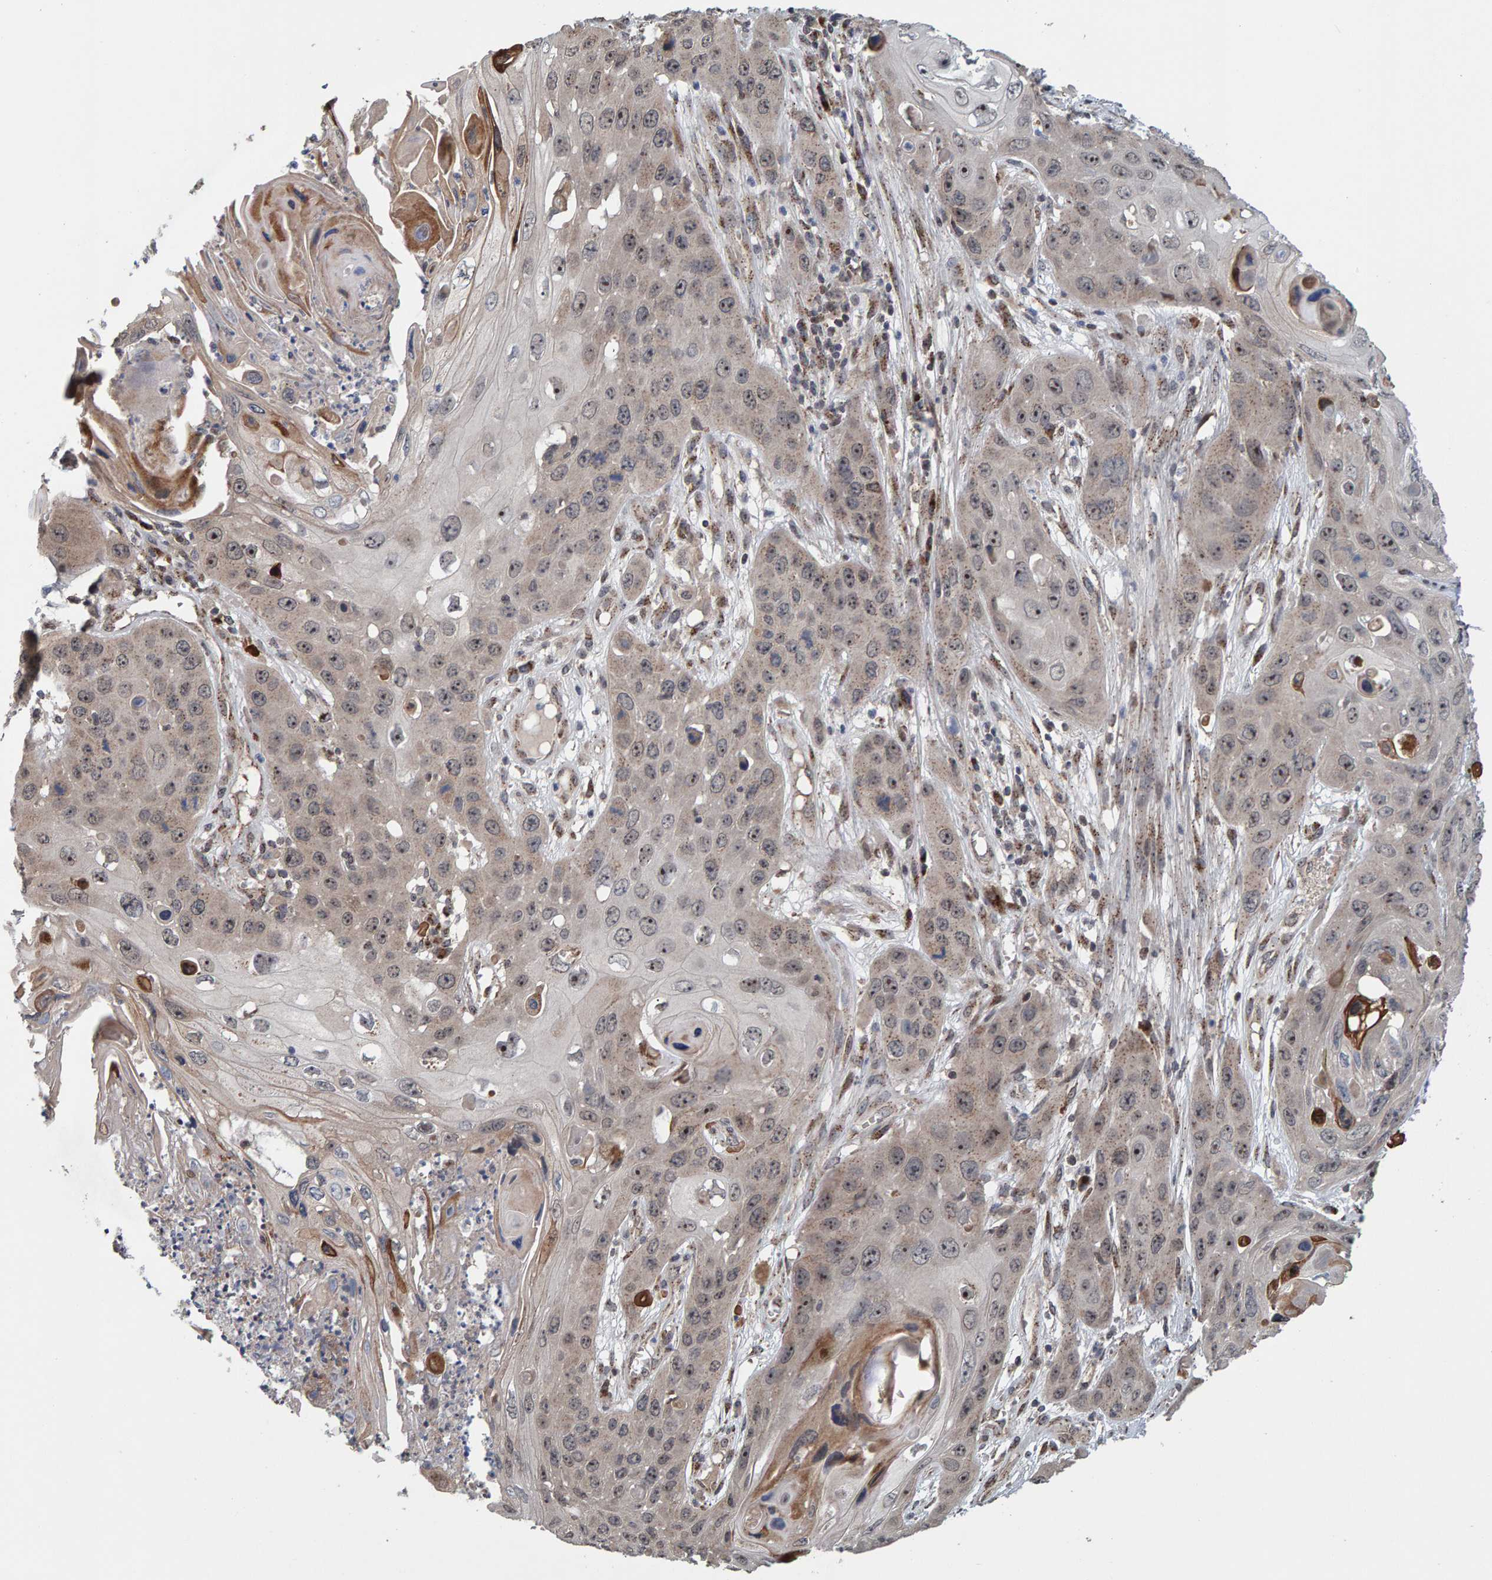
{"staining": {"intensity": "moderate", "quantity": ">75%", "location": "nuclear"}, "tissue": "skin cancer", "cell_type": "Tumor cells", "image_type": "cancer", "snomed": [{"axis": "morphology", "description": "Squamous cell carcinoma, NOS"}, {"axis": "topography", "description": "Skin"}], "caption": "About >75% of tumor cells in human skin cancer exhibit moderate nuclear protein staining as visualized by brown immunohistochemical staining.", "gene": "CCDC25", "patient": {"sex": "male", "age": 55}}